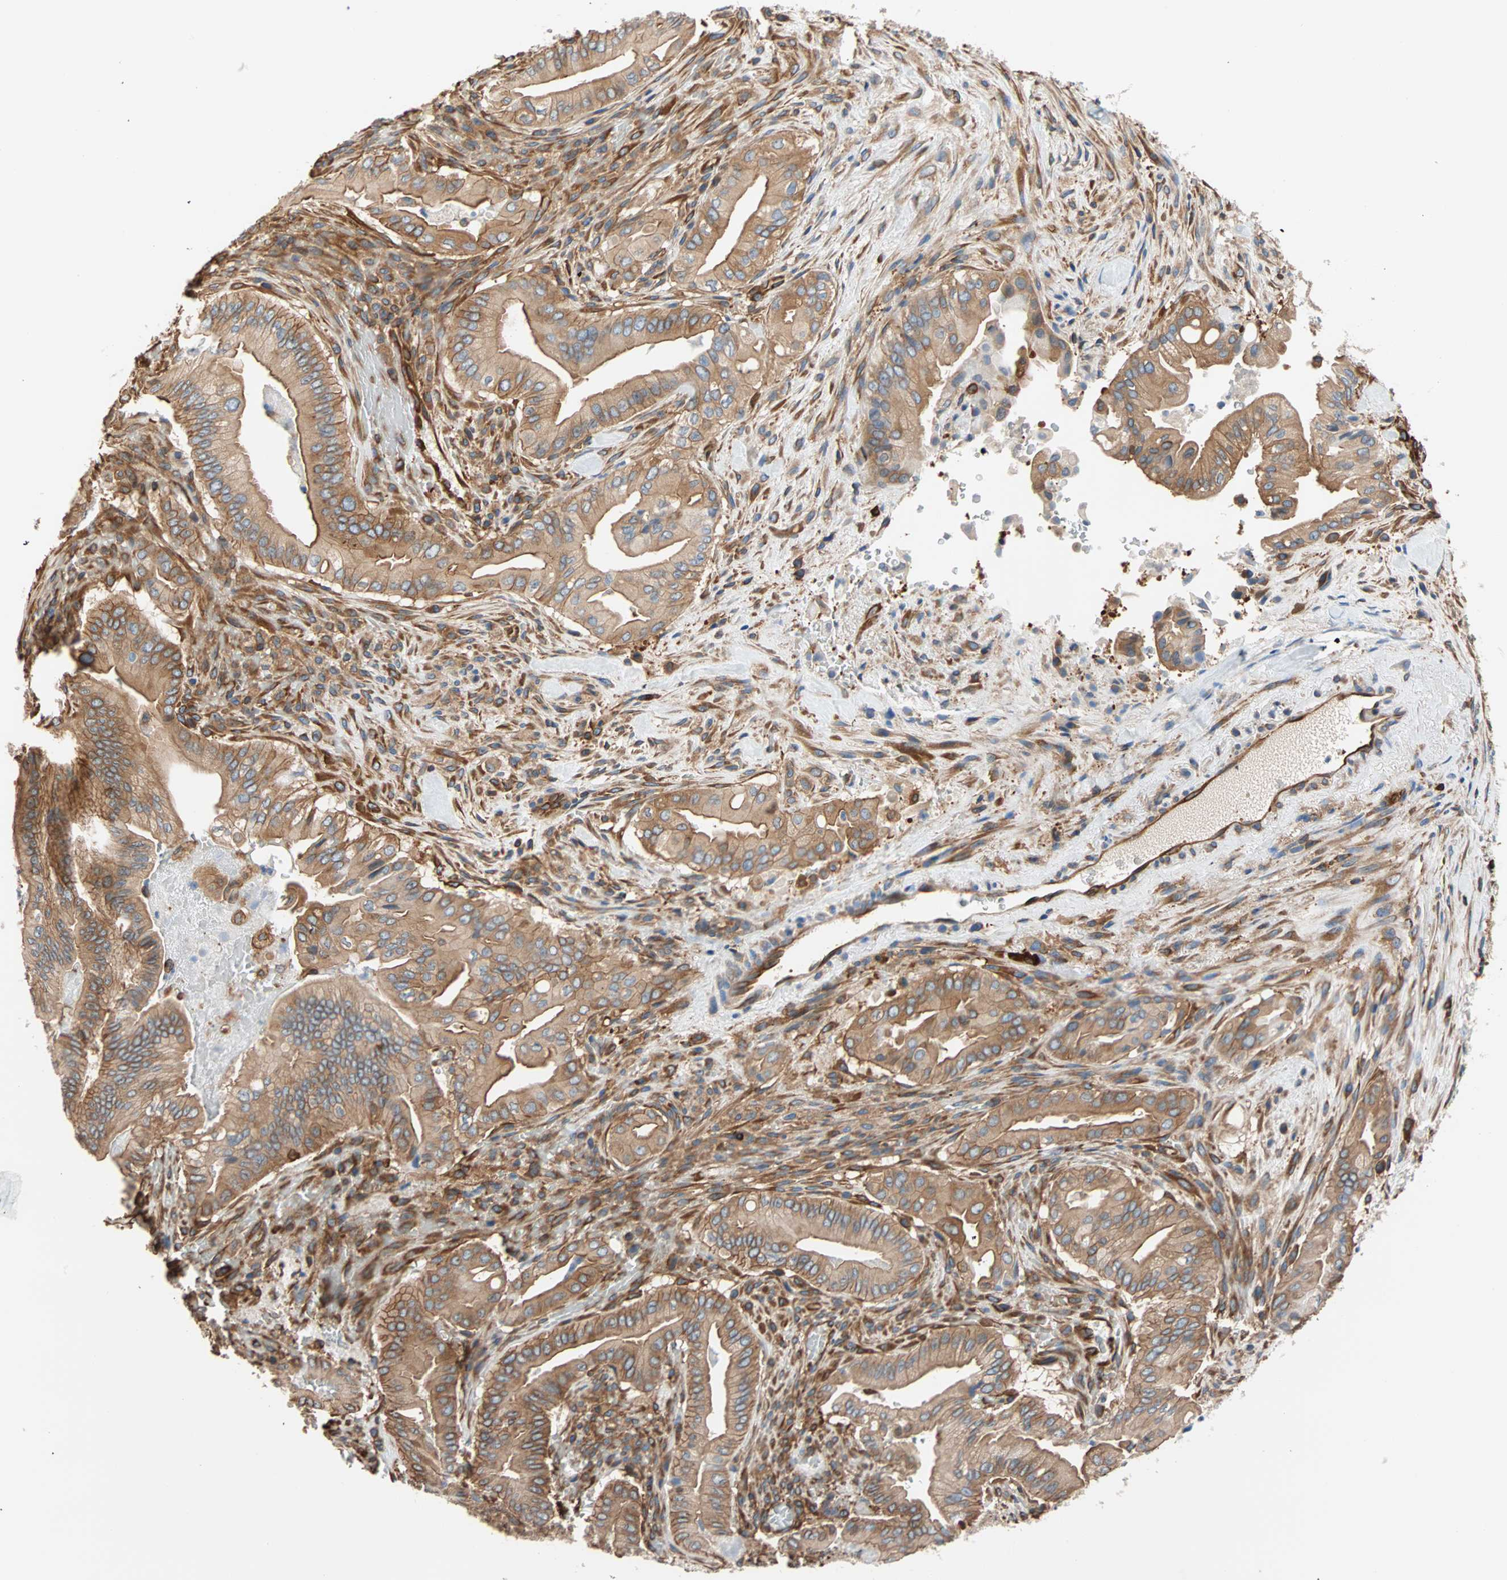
{"staining": {"intensity": "strong", "quantity": ">75%", "location": "cytoplasmic/membranous"}, "tissue": "liver cancer", "cell_type": "Tumor cells", "image_type": "cancer", "snomed": [{"axis": "morphology", "description": "Cholangiocarcinoma"}, {"axis": "topography", "description": "Liver"}], "caption": "Immunohistochemical staining of human cholangiocarcinoma (liver) shows strong cytoplasmic/membranous protein positivity in approximately >75% of tumor cells.", "gene": "EEF2", "patient": {"sex": "female", "age": 68}}